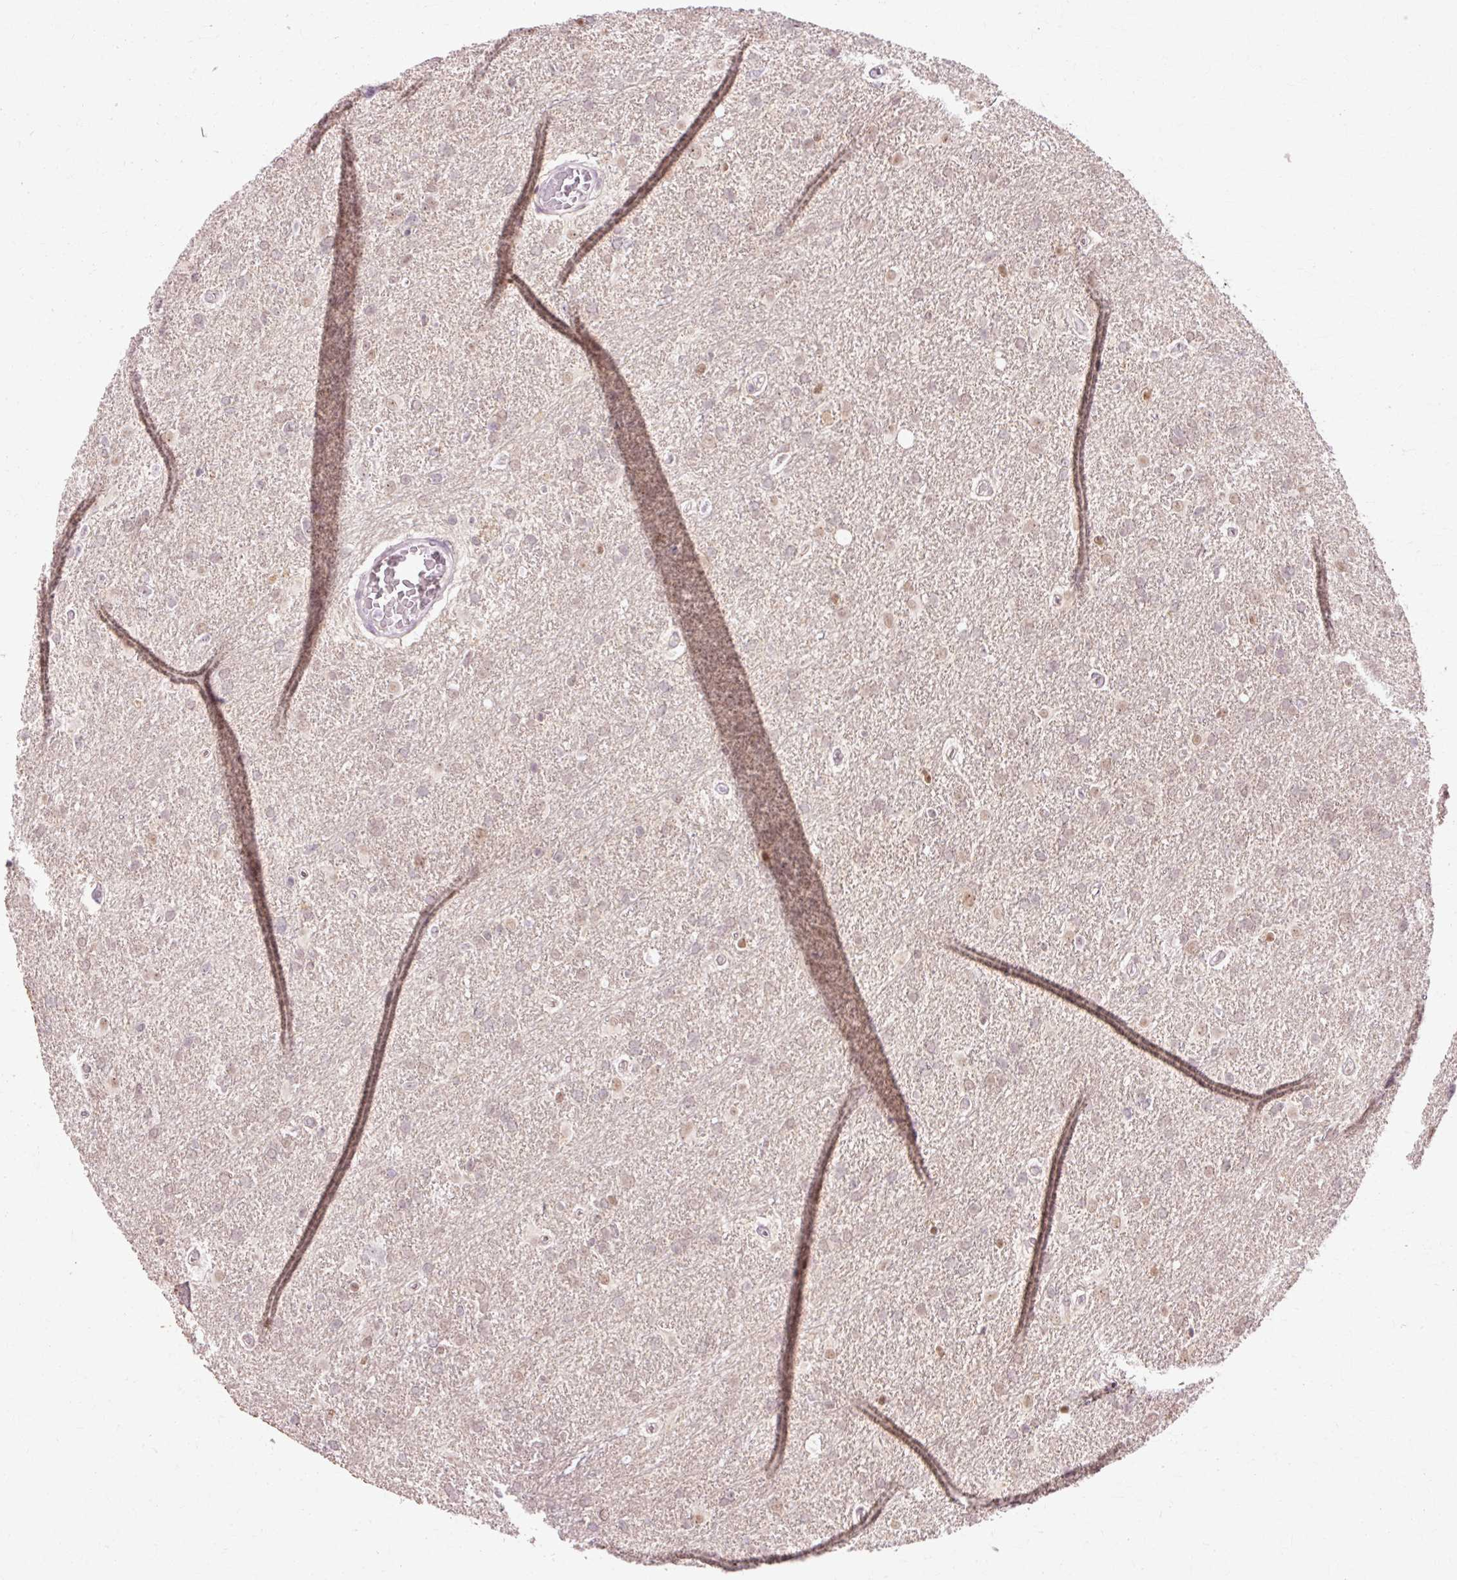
{"staining": {"intensity": "weak", "quantity": "<25%", "location": "nuclear"}, "tissue": "glioma", "cell_type": "Tumor cells", "image_type": "cancer", "snomed": [{"axis": "morphology", "description": "Glioma, malignant, High grade"}, {"axis": "topography", "description": "Brain"}], "caption": "A micrograph of glioma stained for a protein displays no brown staining in tumor cells.", "gene": "MACROD2", "patient": {"sex": "male", "age": 61}}